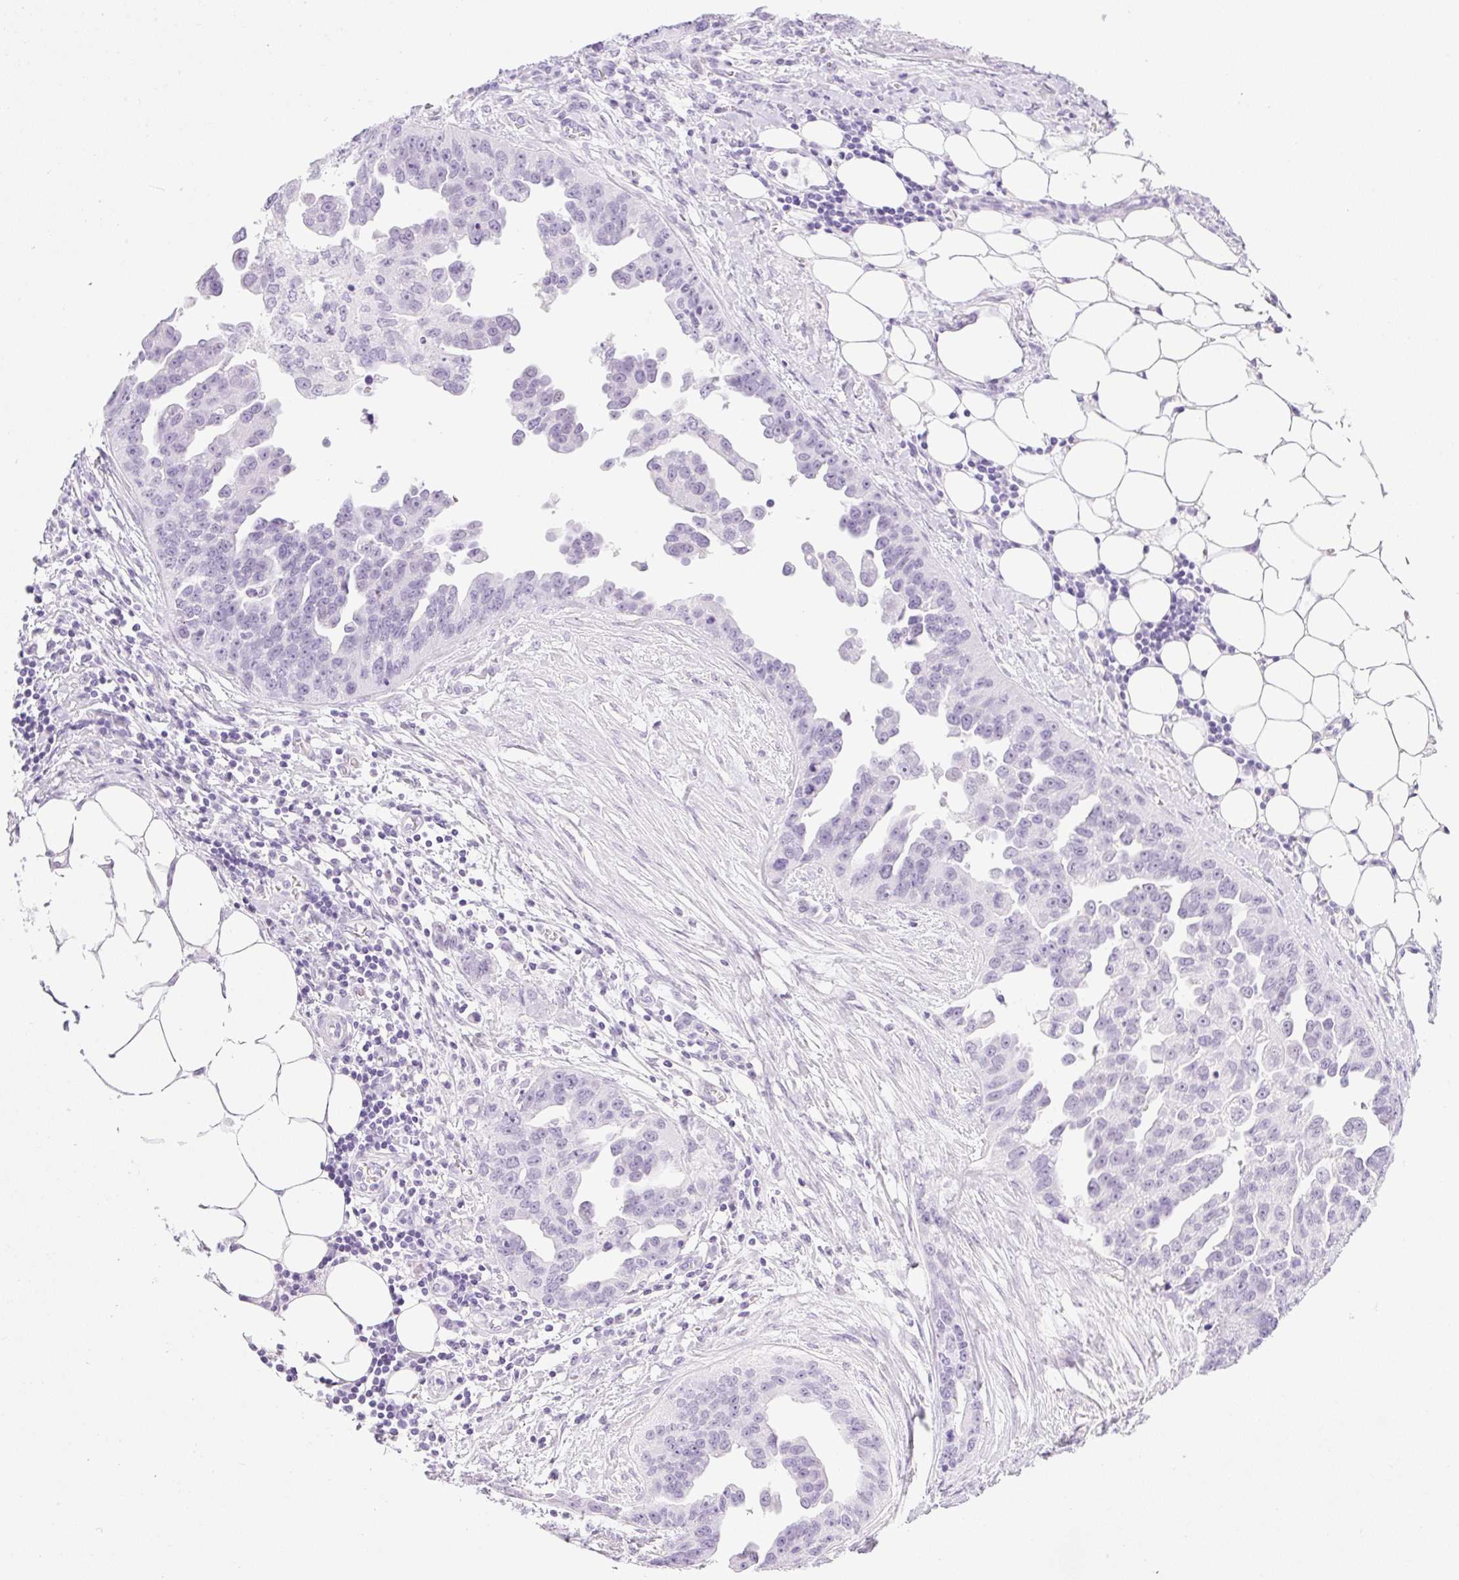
{"staining": {"intensity": "negative", "quantity": "none", "location": "none"}, "tissue": "ovarian cancer", "cell_type": "Tumor cells", "image_type": "cancer", "snomed": [{"axis": "morphology", "description": "Cystadenocarcinoma, serous, NOS"}, {"axis": "topography", "description": "Ovary"}], "caption": "An image of human ovarian cancer (serous cystadenocarcinoma) is negative for staining in tumor cells.", "gene": "SPRR4", "patient": {"sex": "female", "age": 75}}